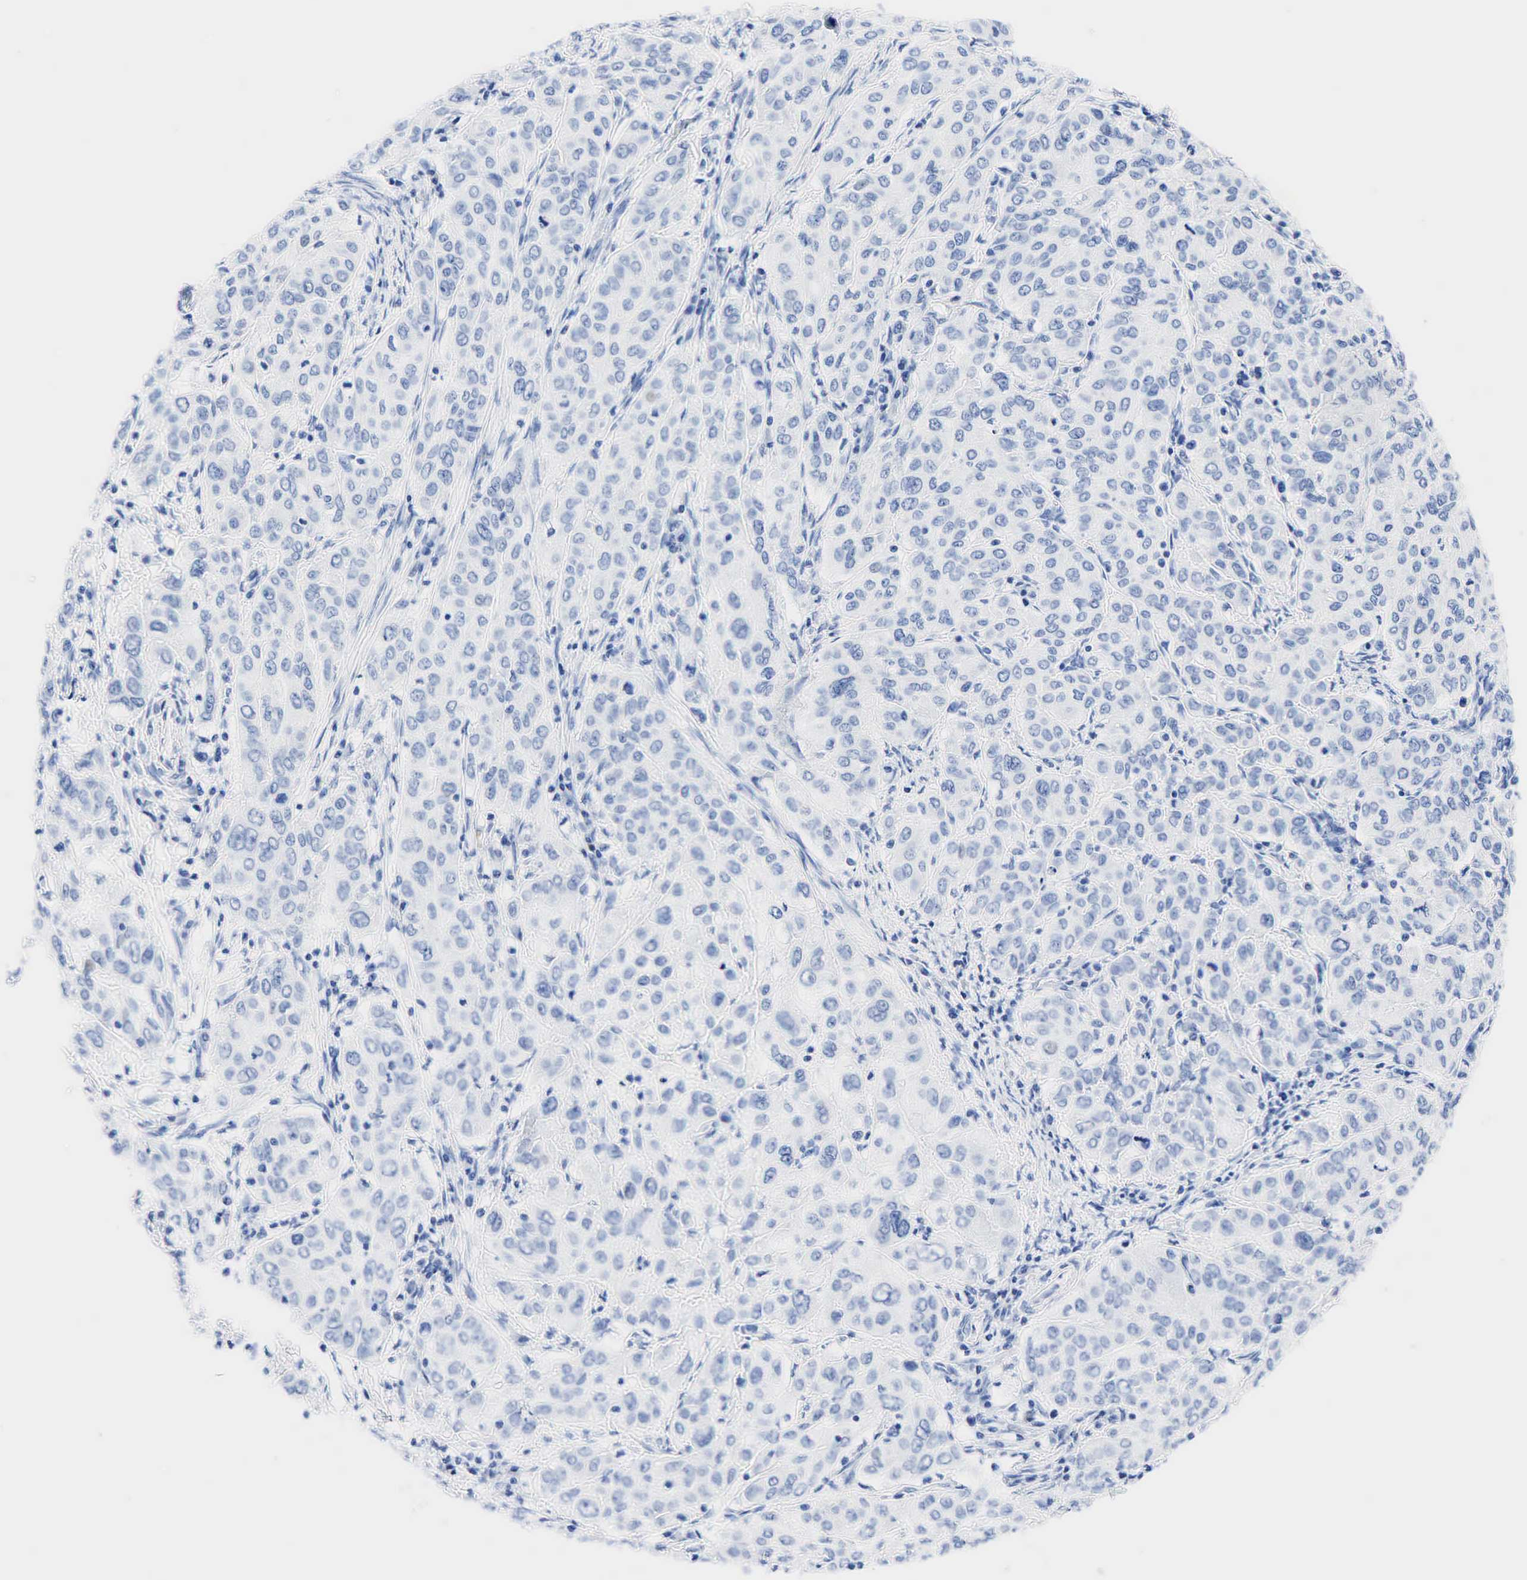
{"staining": {"intensity": "negative", "quantity": "none", "location": "none"}, "tissue": "cervical cancer", "cell_type": "Tumor cells", "image_type": "cancer", "snomed": [{"axis": "morphology", "description": "Squamous cell carcinoma, NOS"}, {"axis": "topography", "description": "Cervix"}], "caption": "Tumor cells show no significant positivity in cervical cancer (squamous cell carcinoma).", "gene": "NKX2-1", "patient": {"sex": "female", "age": 38}}